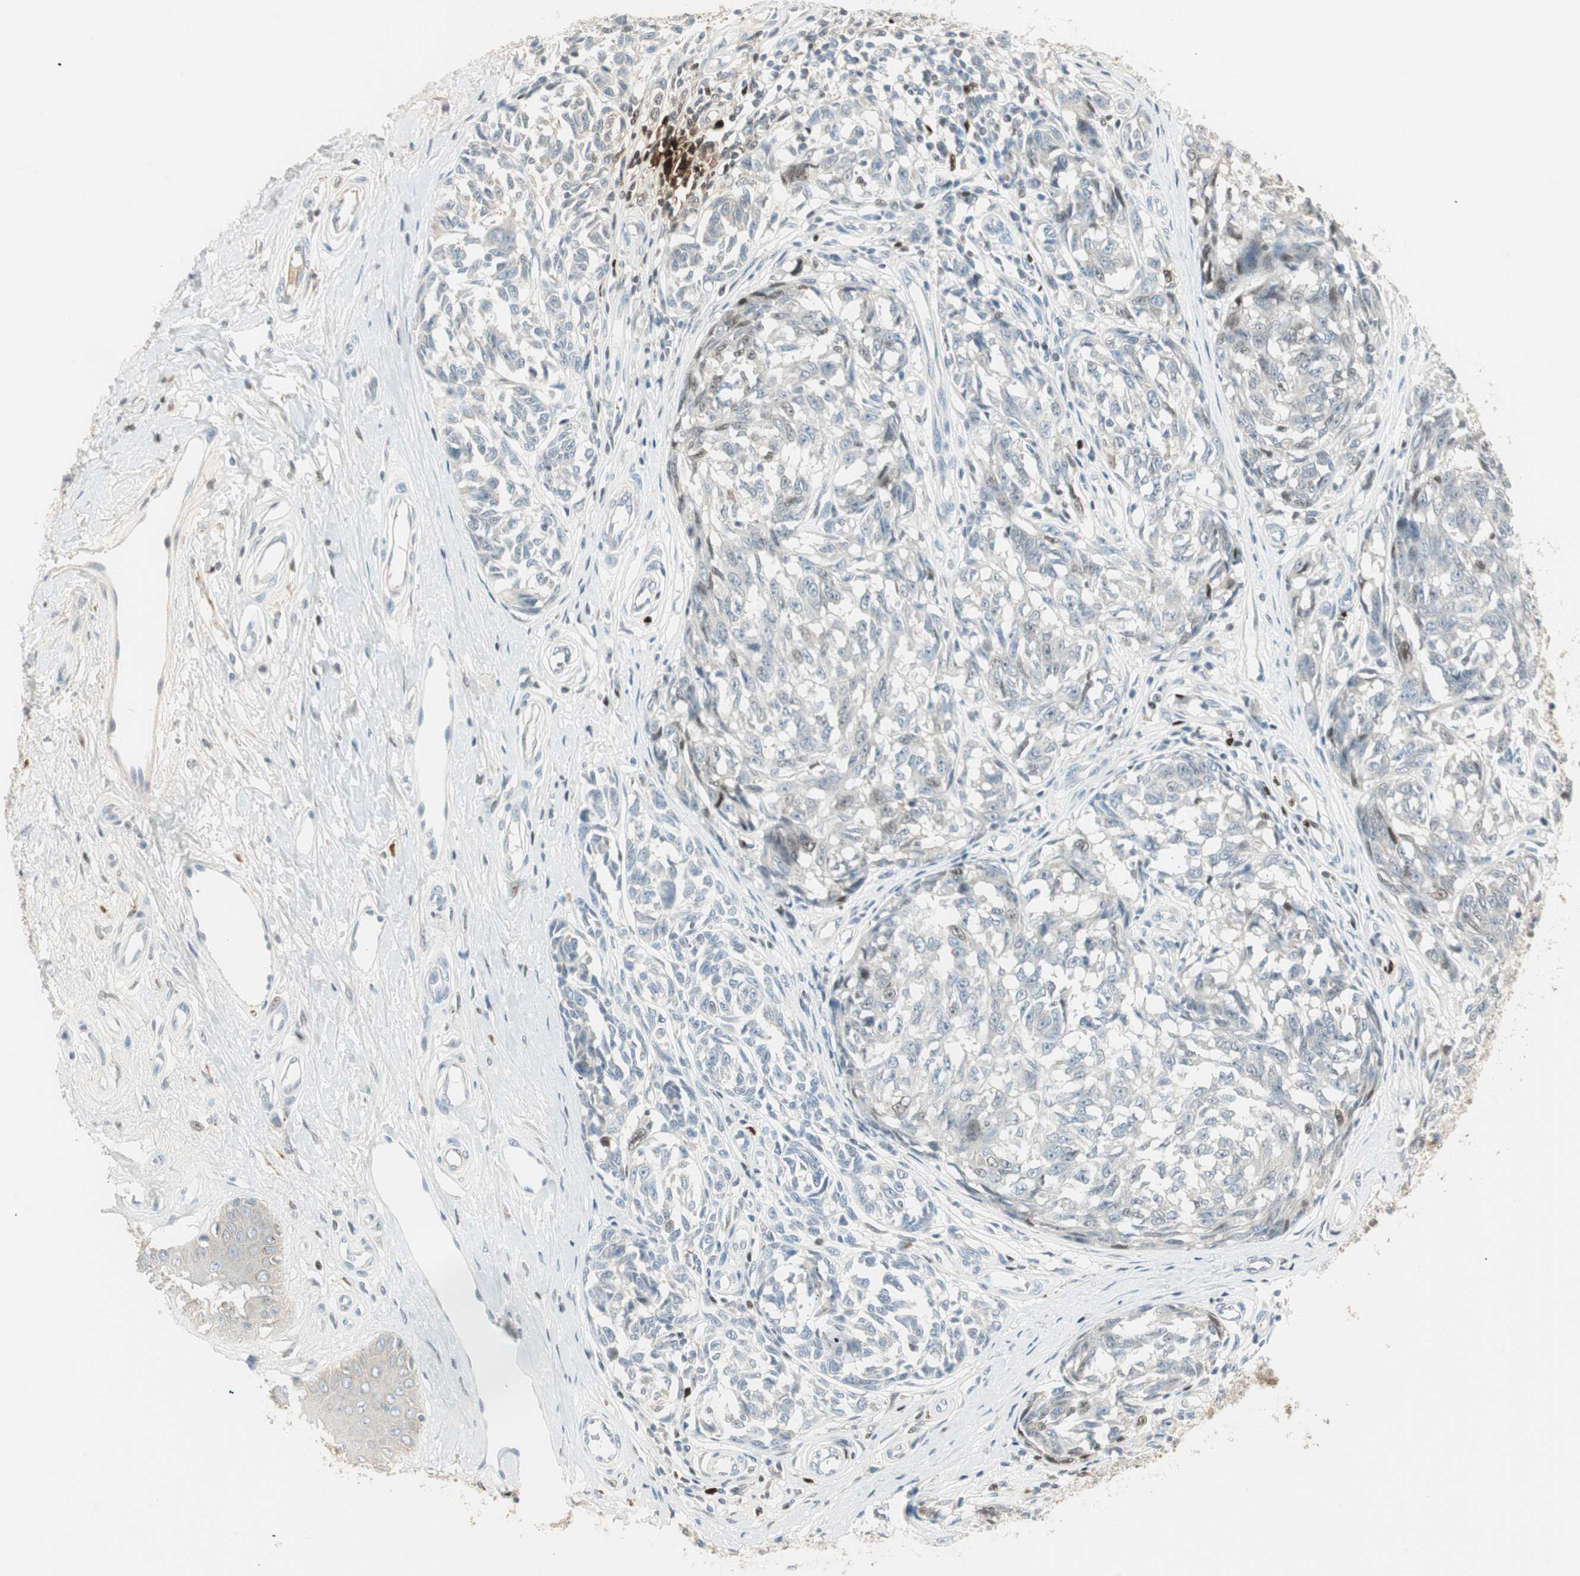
{"staining": {"intensity": "negative", "quantity": "none", "location": "none"}, "tissue": "melanoma", "cell_type": "Tumor cells", "image_type": "cancer", "snomed": [{"axis": "morphology", "description": "Malignant melanoma, NOS"}, {"axis": "topography", "description": "Skin"}], "caption": "An image of human malignant melanoma is negative for staining in tumor cells.", "gene": "RUNX2", "patient": {"sex": "female", "age": 64}}